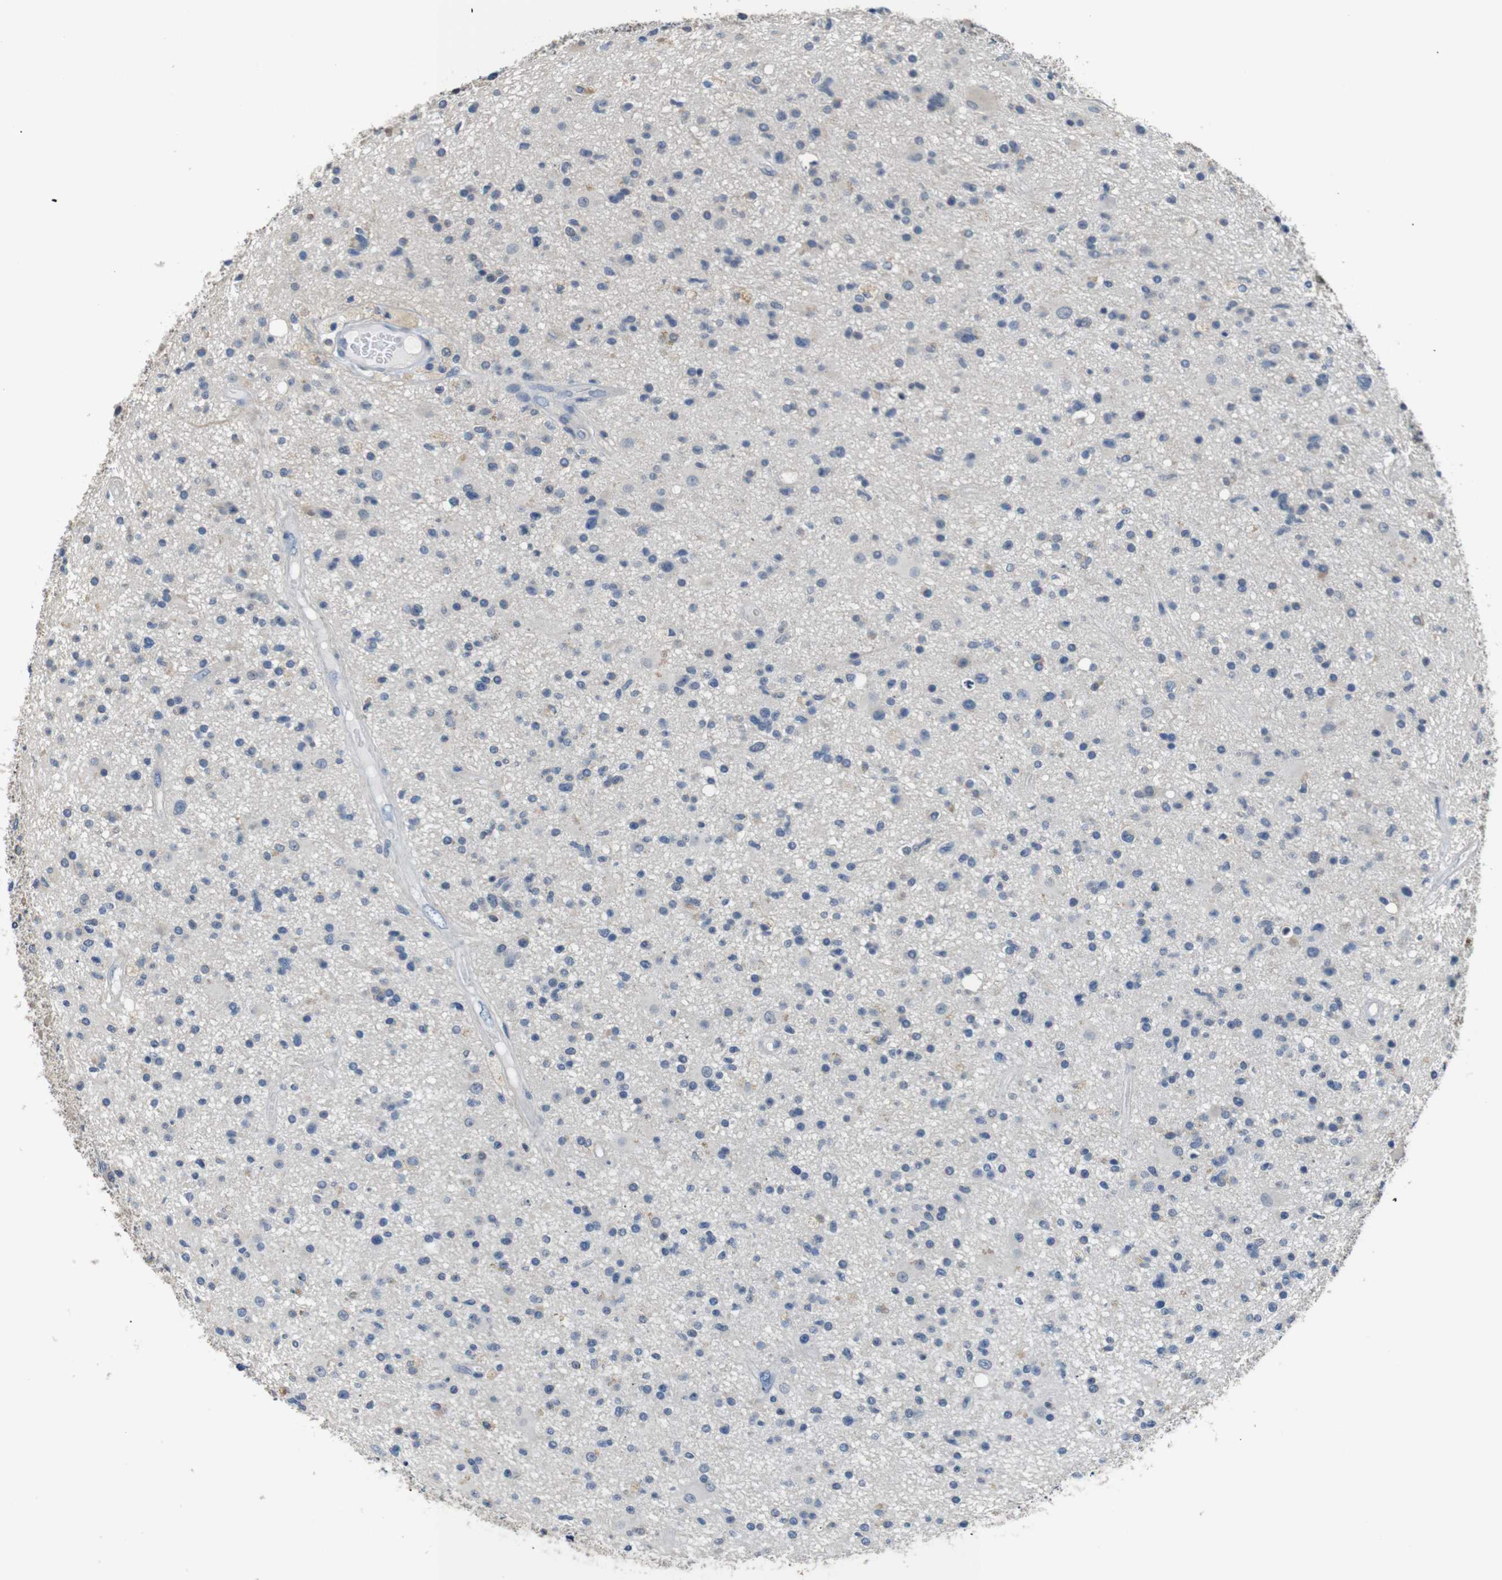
{"staining": {"intensity": "negative", "quantity": "none", "location": "none"}, "tissue": "glioma", "cell_type": "Tumor cells", "image_type": "cancer", "snomed": [{"axis": "morphology", "description": "Glioma, malignant, High grade"}, {"axis": "topography", "description": "Brain"}], "caption": "Protein analysis of malignant high-grade glioma reveals no significant expression in tumor cells. (DAB (3,3'-diaminobenzidine) immunohistochemistry, high magnification).", "gene": "SFN", "patient": {"sex": "male", "age": 33}}